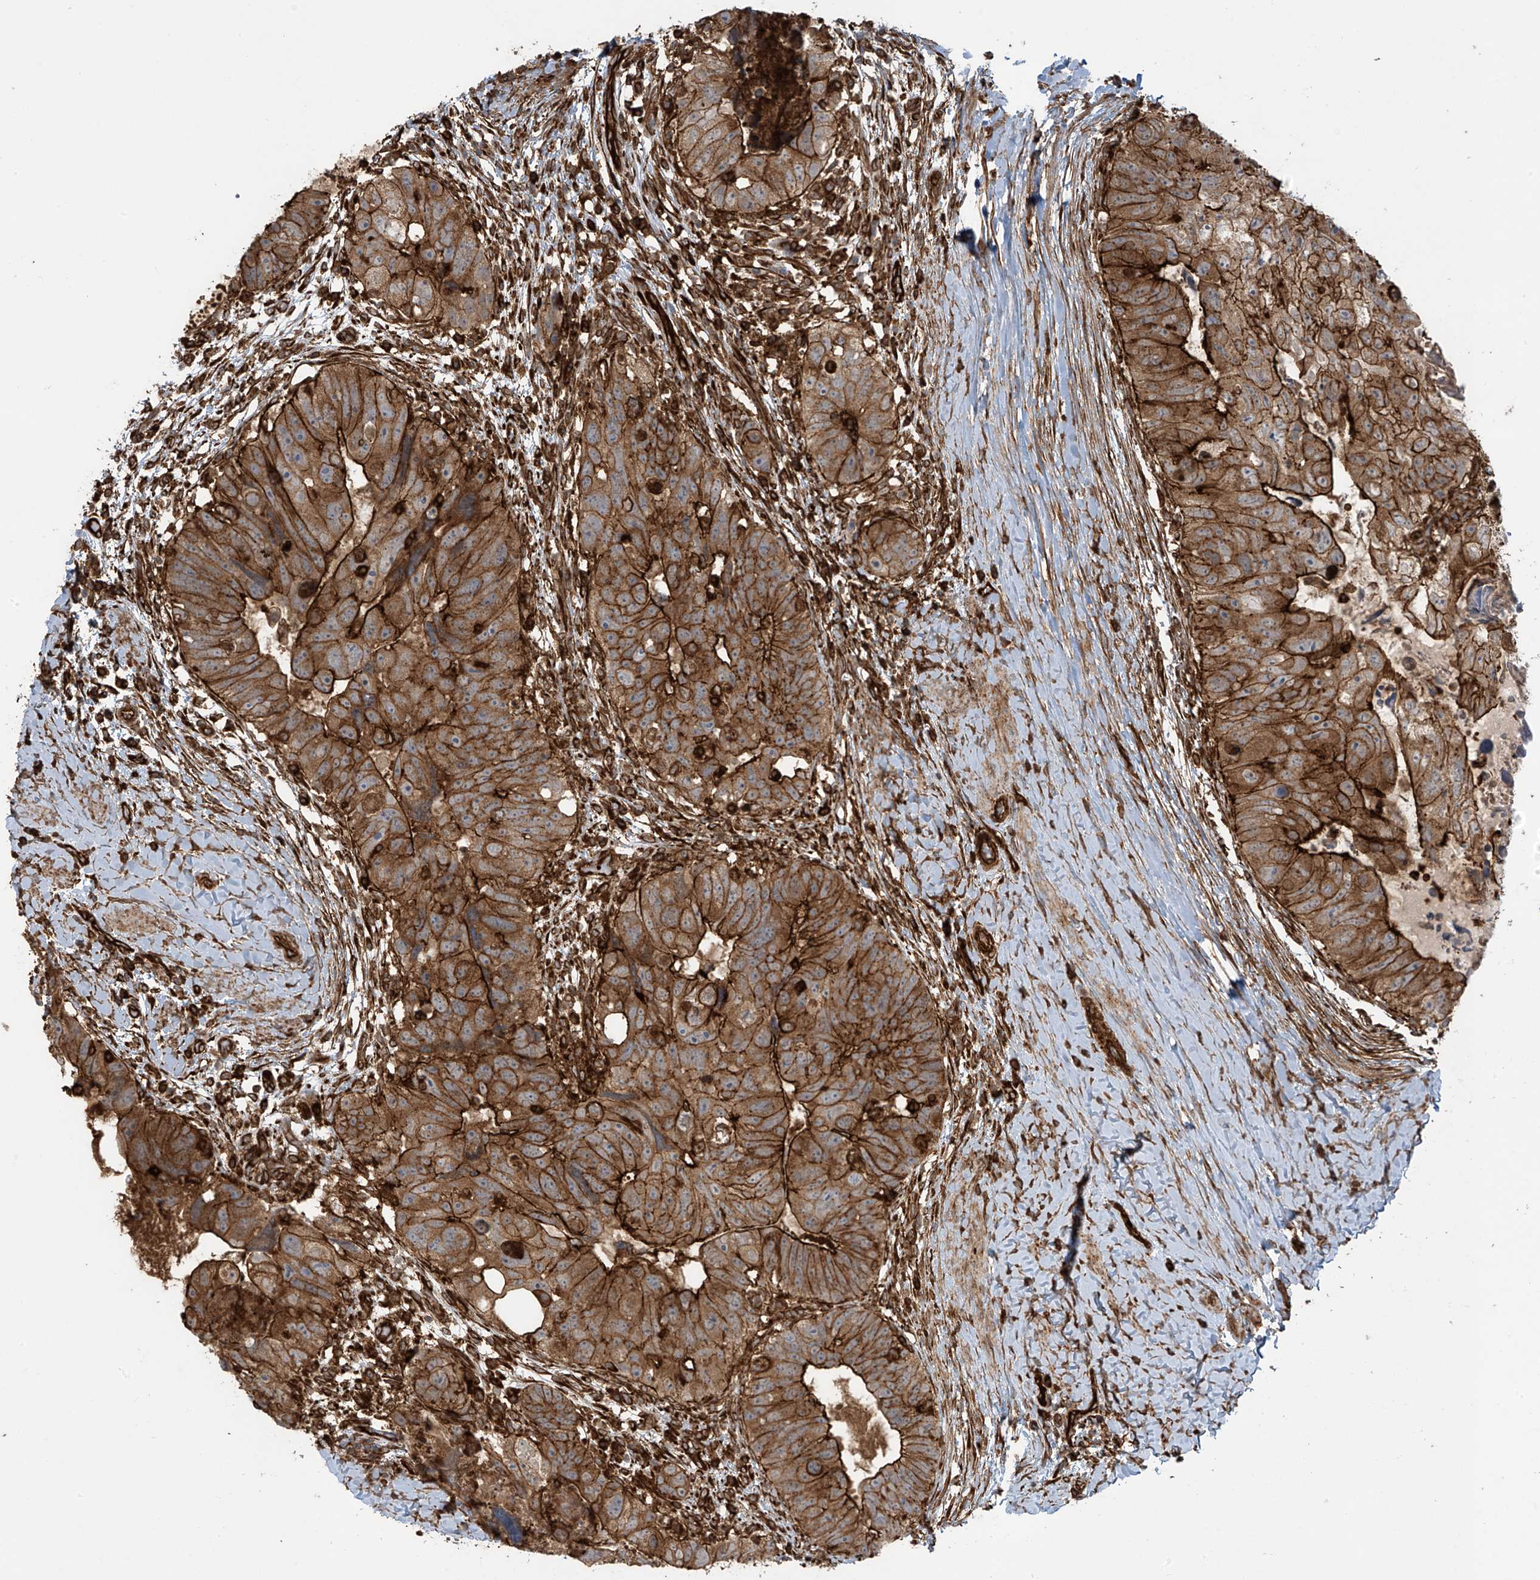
{"staining": {"intensity": "strong", "quantity": ">75%", "location": "cytoplasmic/membranous"}, "tissue": "colorectal cancer", "cell_type": "Tumor cells", "image_type": "cancer", "snomed": [{"axis": "morphology", "description": "Adenocarcinoma, NOS"}, {"axis": "topography", "description": "Rectum"}], "caption": "Immunohistochemical staining of human colorectal cancer (adenocarcinoma) demonstrates high levels of strong cytoplasmic/membranous staining in about >75% of tumor cells. (DAB (3,3'-diaminobenzidine) IHC, brown staining for protein, blue staining for nuclei).", "gene": "SLC9A2", "patient": {"sex": "male", "age": 59}}